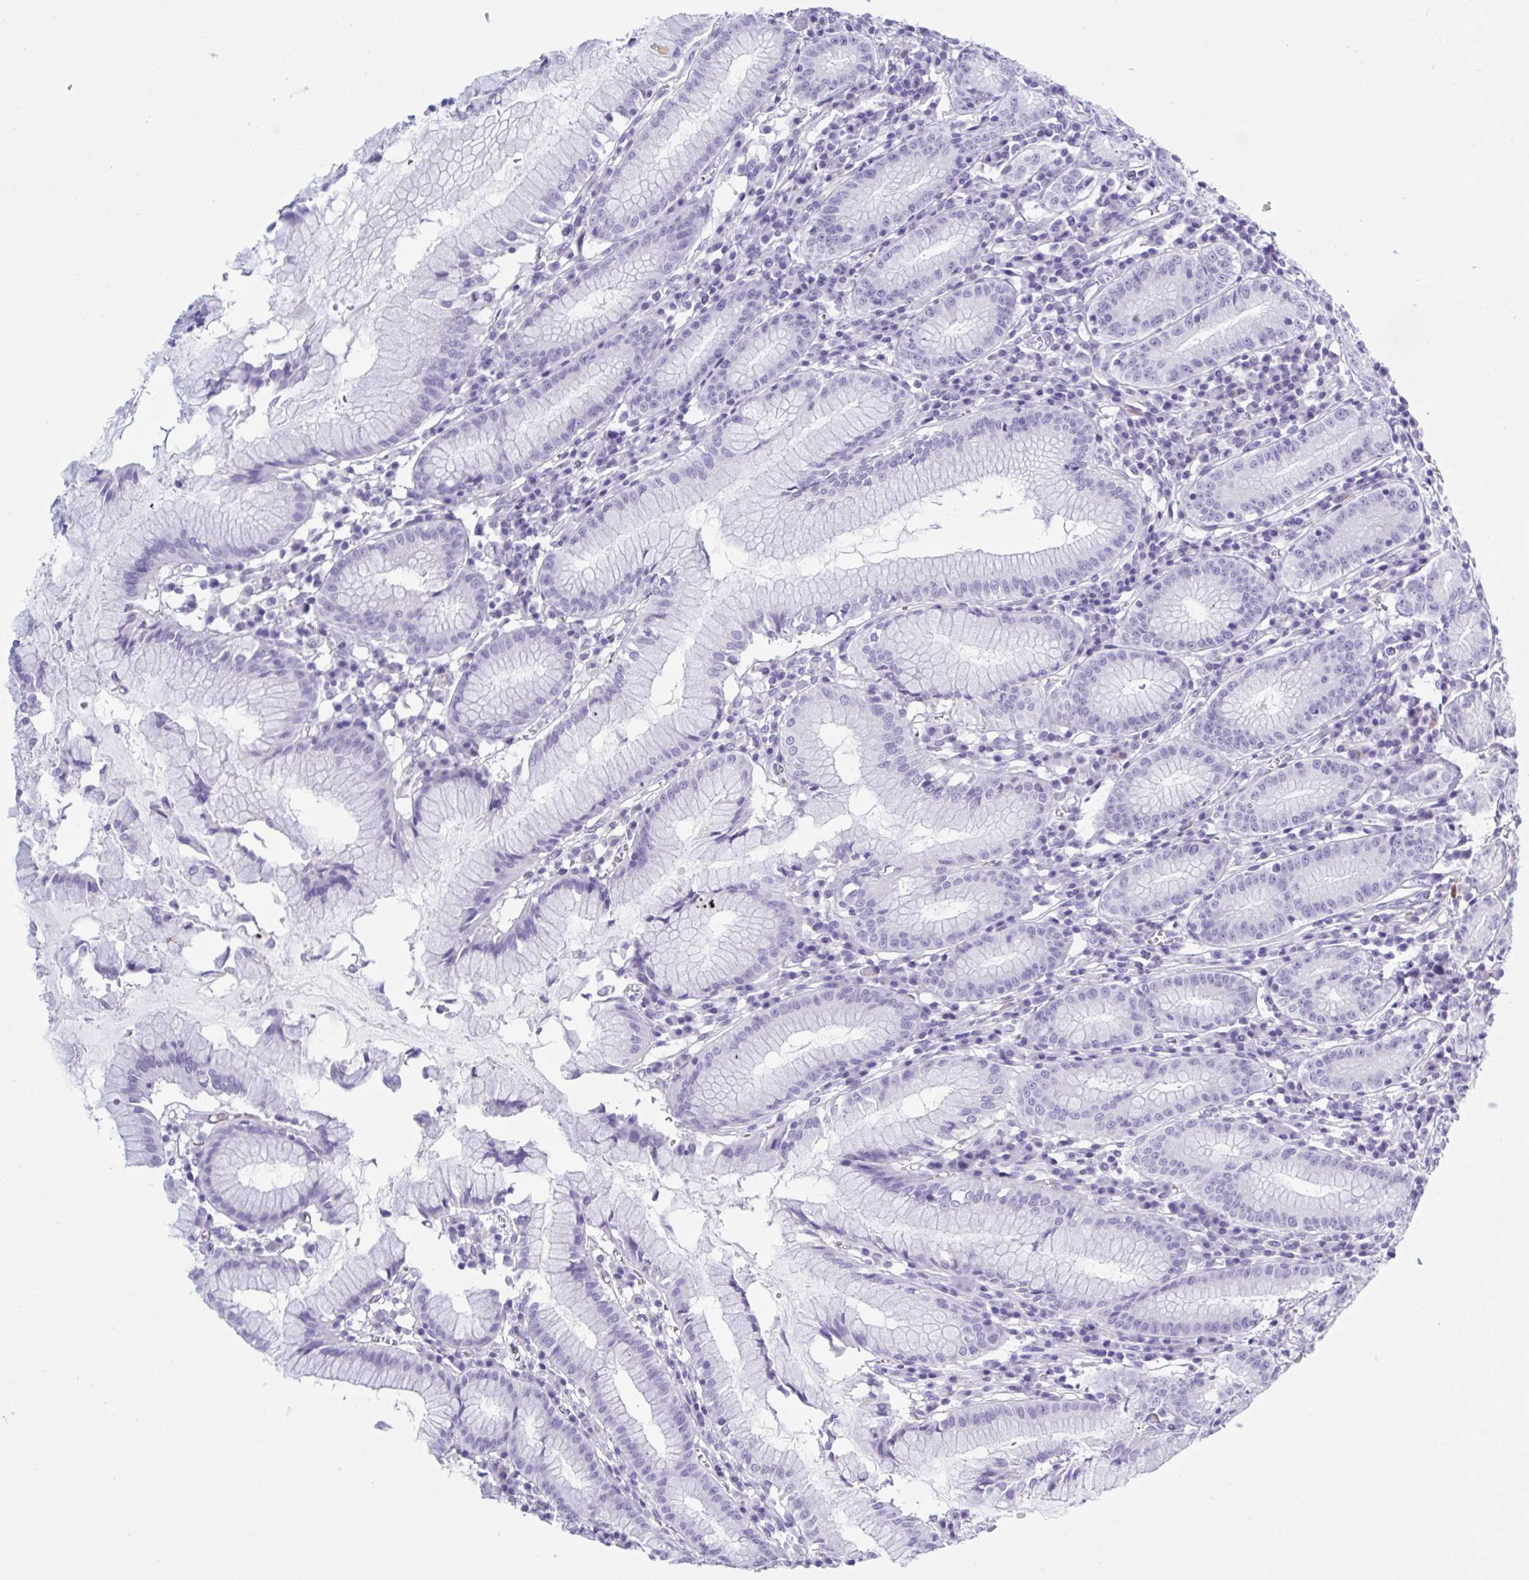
{"staining": {"intensity": "negative", "quantity": "none", "location": "none"}, "tissue": "stomach", "cell_type": "Glandular cells", "image_type": "normal", "snomed": [{"axis": "morphology", "description": "Normal tissue, NOS"}, {"axis": "topography", "description": "Stomach"}], "caption": "Stomach was stained to show a protein in brown. There is no significant staining in glandular cells.", "gene": "USP35", "patient": {"sex": "male", "age": 55}}